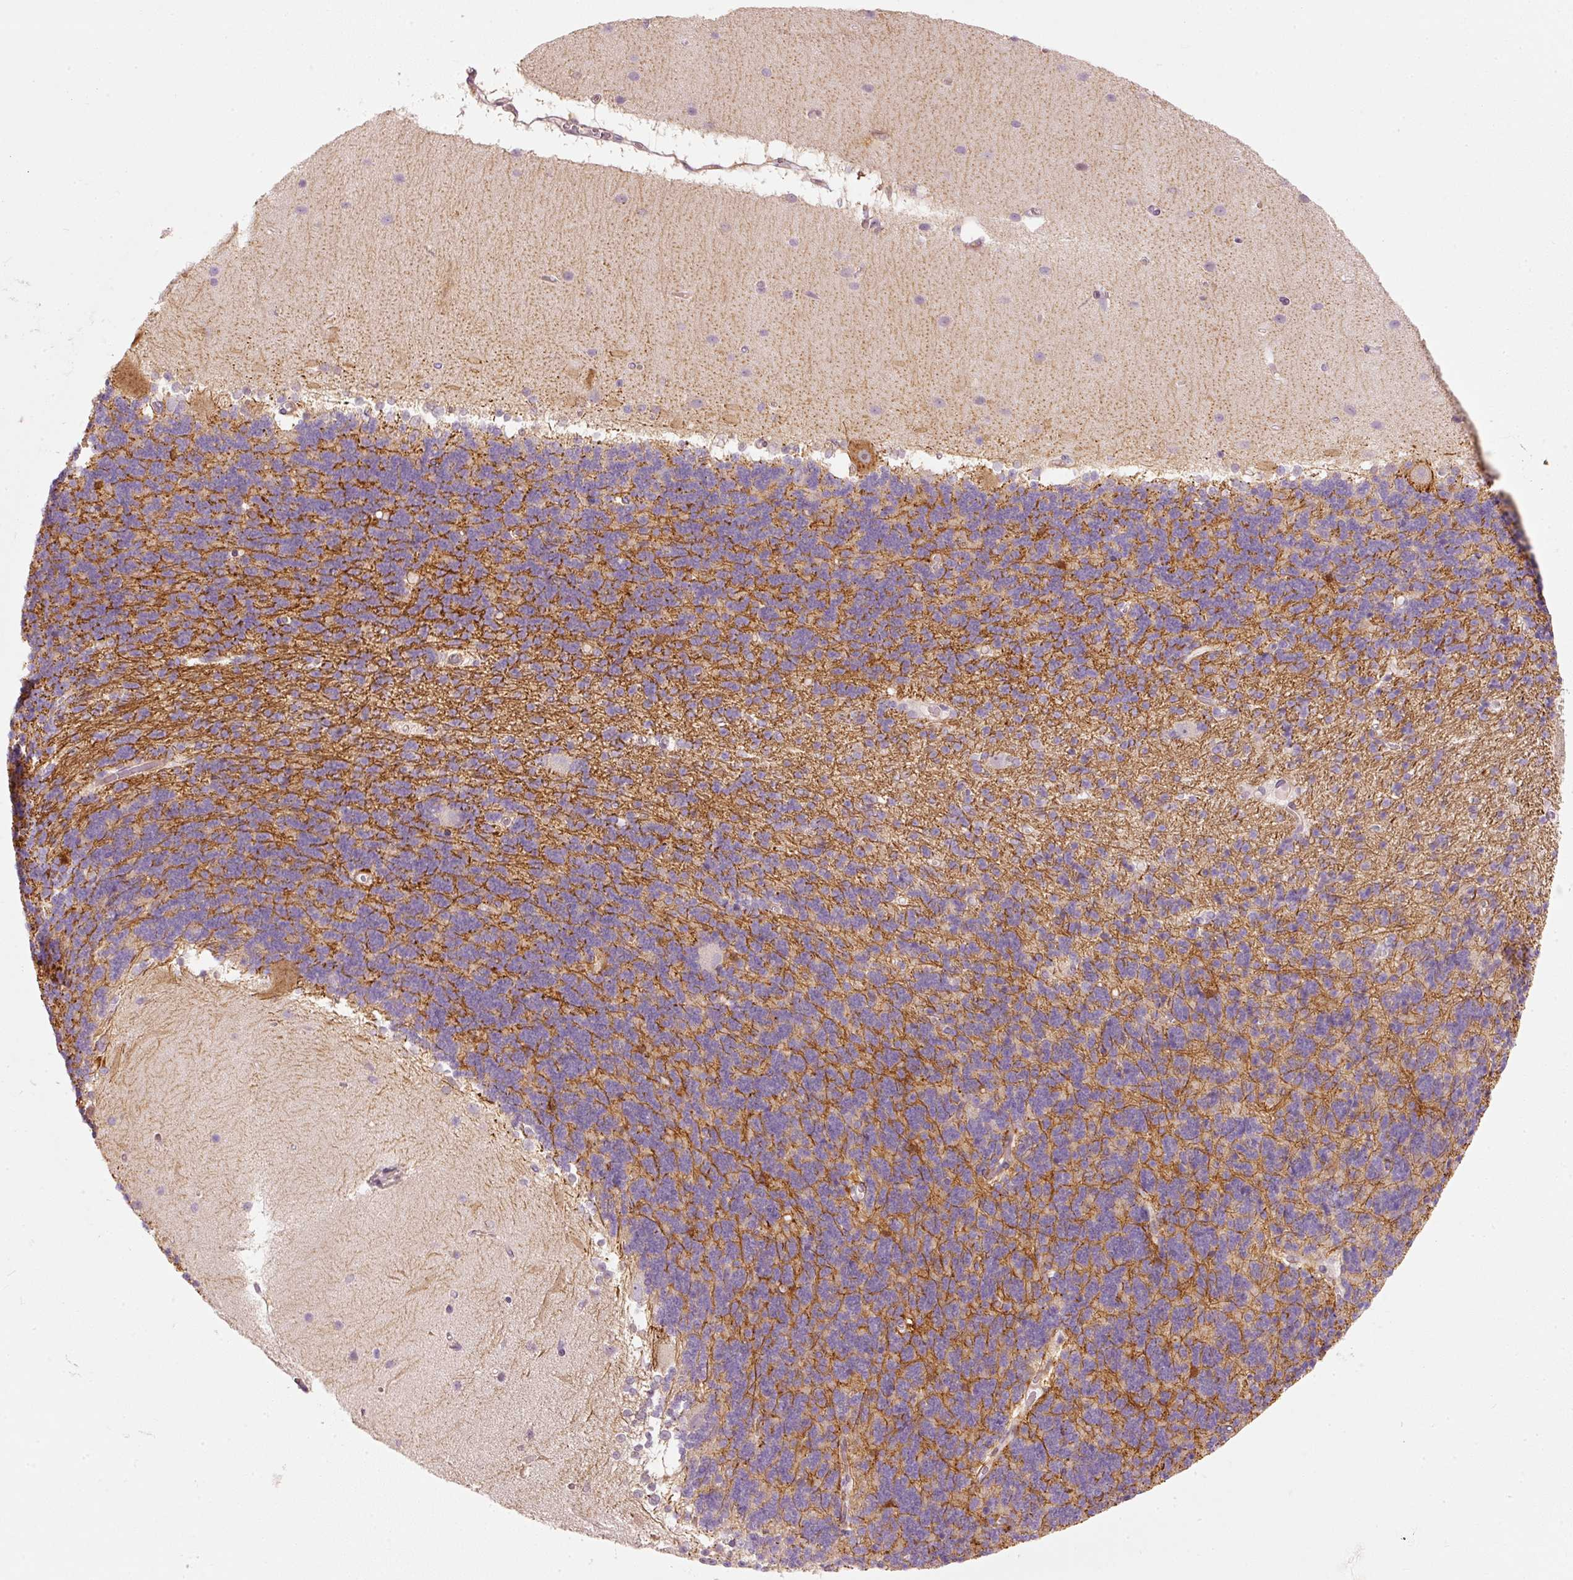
{"staining": {"intensity": "negative", "quantity": "none", "location": "none"}, "tissue": "cerebellum", "cell_type": "Cells in granular layer", "image_type": "normal", "snomed": [{"axis": "morphology", "description": "Normal tissue, NOS"}, {"axis": "topography", "description": "Cerebellum"}], "caption": "A high-resolution image shows immunohistochemistry staining of benign cerebellum, which displays no significant positivity in cells in granular layer. Brightfield microscopy of IHC stained with DAB (3,3'-diaminobenzidine) (brown) and hematoxylin (blue), captured at high magnification.", "gene": "SLC20A1", "patient": {"sex": "female", "age": 54}}